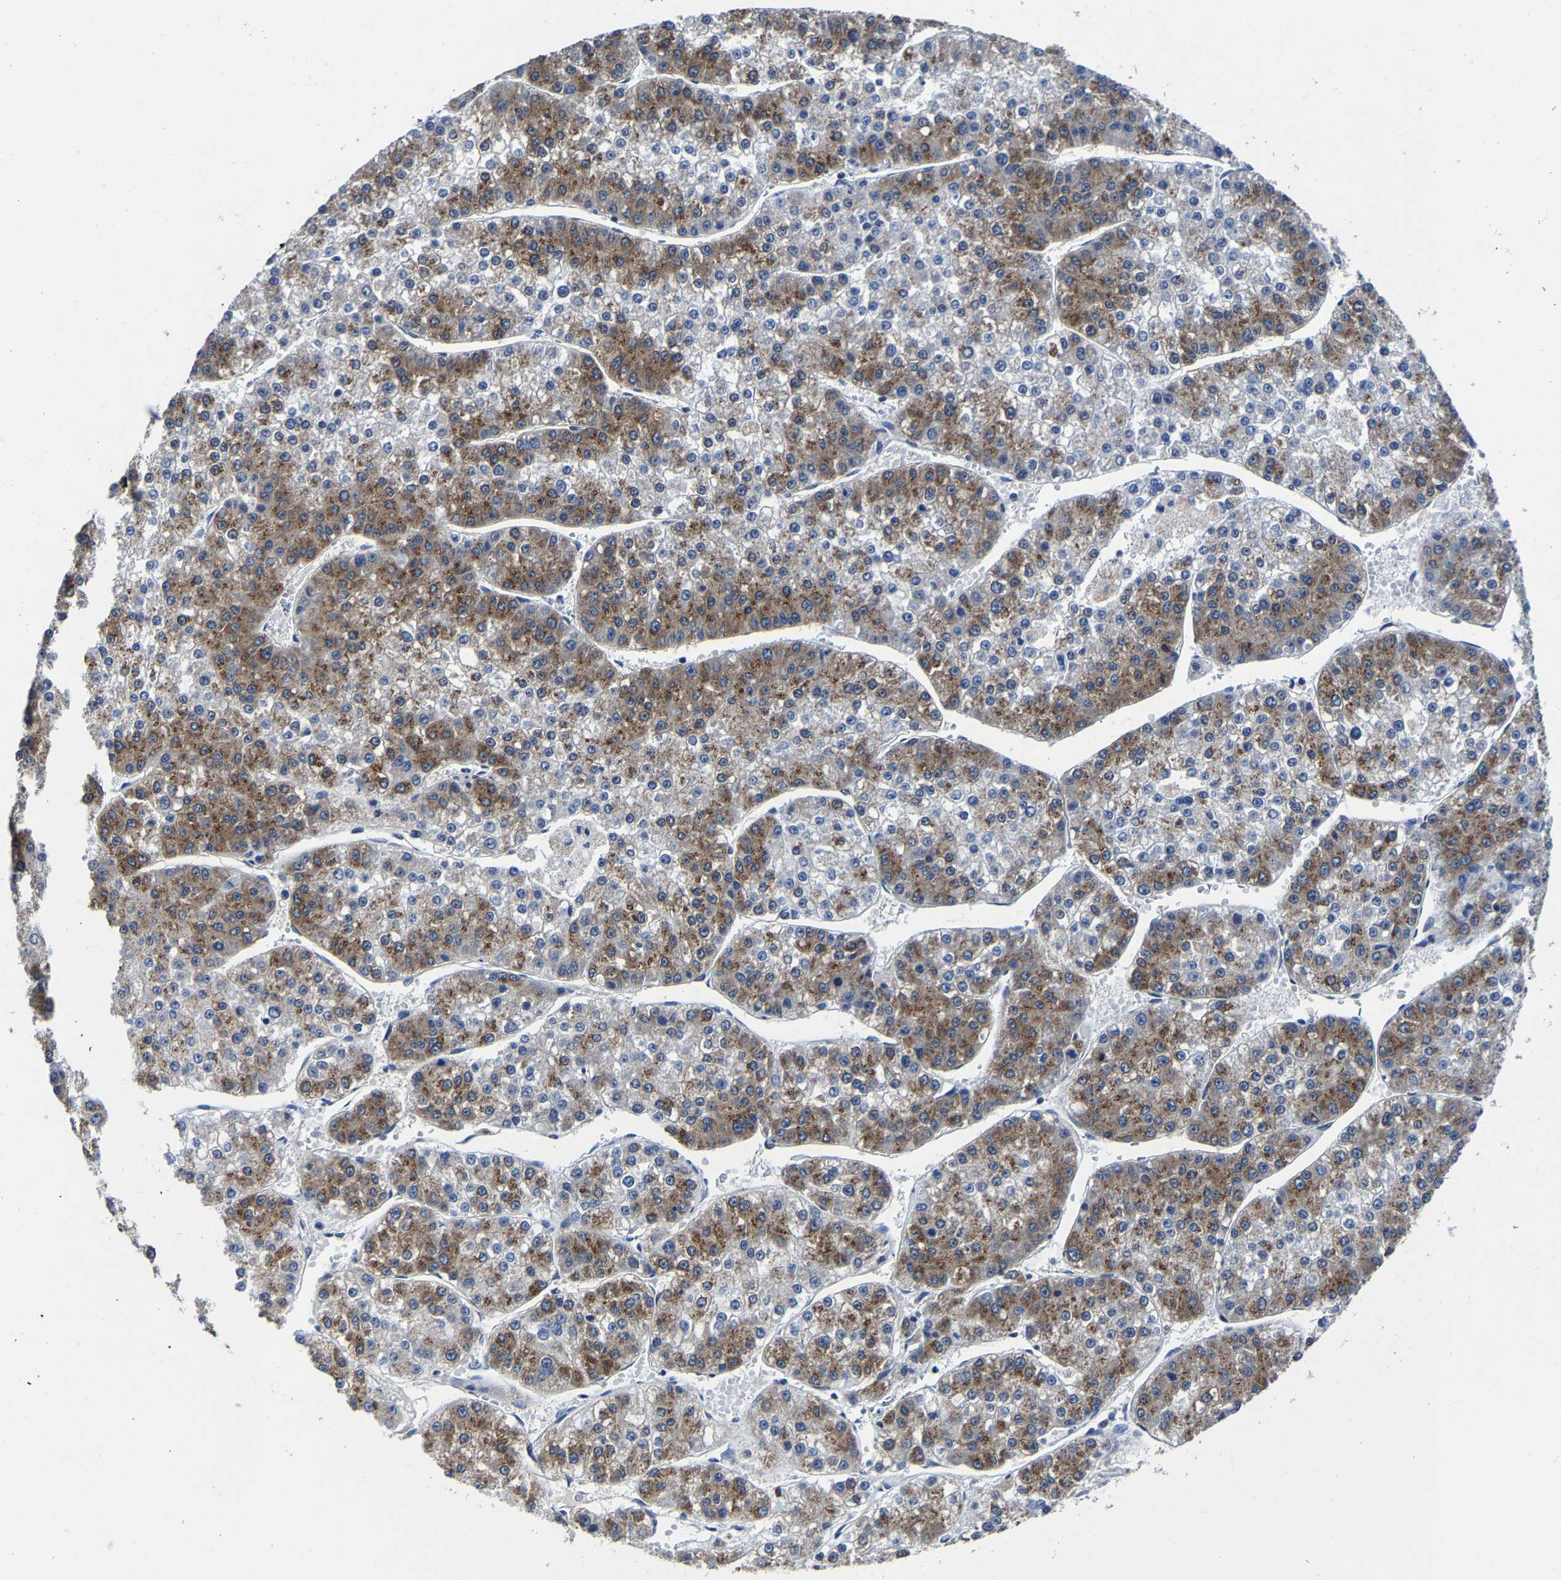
{"staining": {"intensity": "moderate", "quantity": ">75%", "location": "cytoplasmic/membranous"}, "tissue": "liver cancer", "cell_type": "Tumor cells", "image_type": "cancer", "snomed": [{"axis": "morphology", "description": "Carcinoma, Hepatocellular, NOS"}, {"axis": "topography", "description": "Liver"}], "caption": "About >75% of tumor cells in hepatocellular carcinoma (liver) display moderate cytoplasmic/membranous protein expression as visualized by brown immunohistochemical staining.", "gene": "EBAG9", "patient": {"sex": "female", "age": 73}}